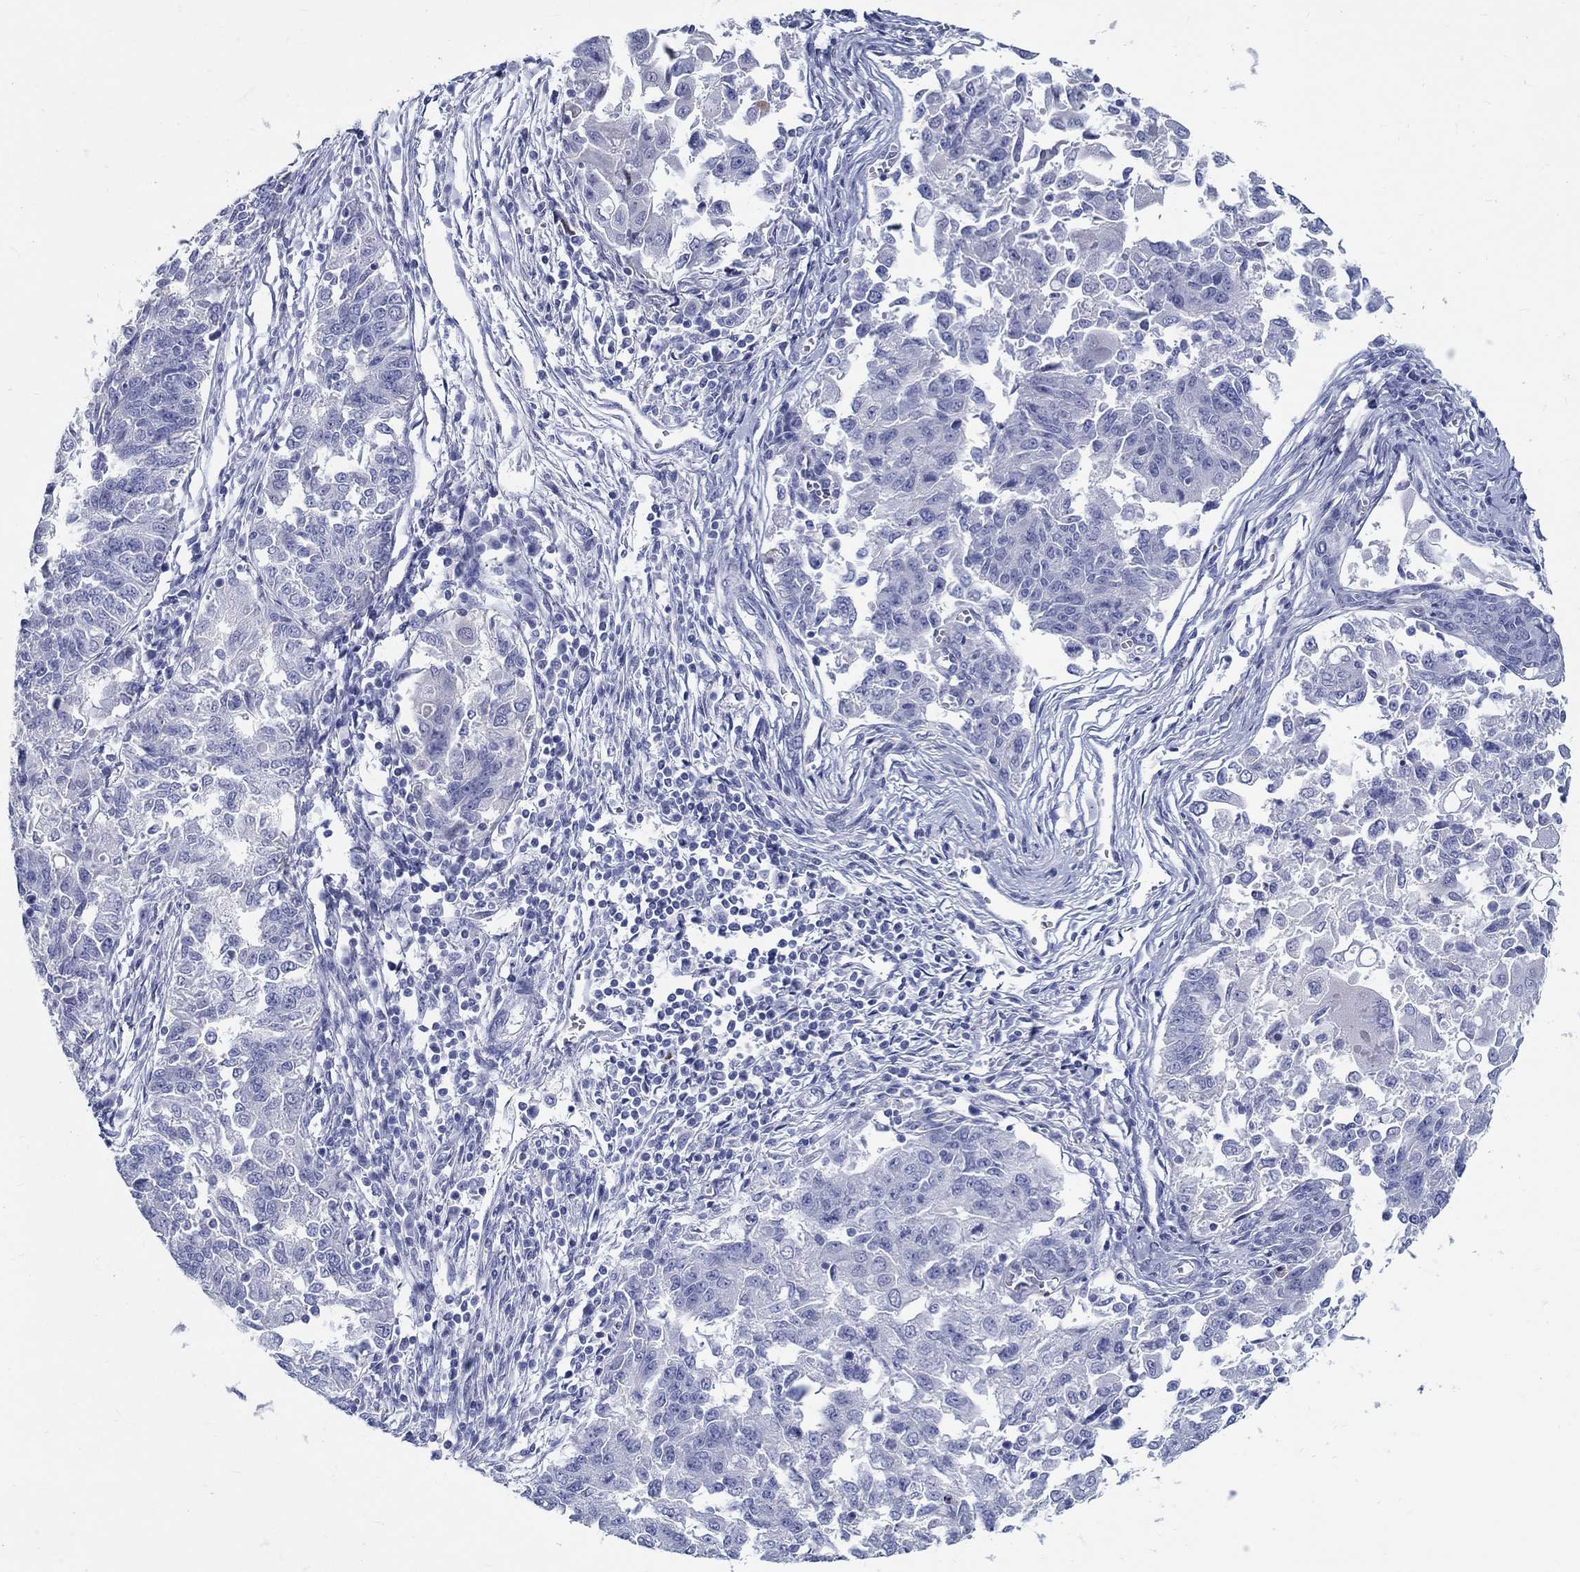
{"staining": {"intensity": "negative", "quantity": "none", "location": "none"}, "tissue": "endometrial cancer", "cell_type": "Tumor cells", "image_type": "cancer", "snomed": [{"axis": "morphology", "description": "Adenocarcinoma, NOS"}, {"axis": "topography", "description": "Endometrium"}], "caption": "This is a photomicrograph of immunohistochemistry (IHC) staining of adenocarcinoma (endometrial), which shows no expression in tumor cells. (Immunohistochemistry, brightfield microscopy, high magnification).", "gene": "CRYGS", "patient": {"sex": "female", "age": 43}}